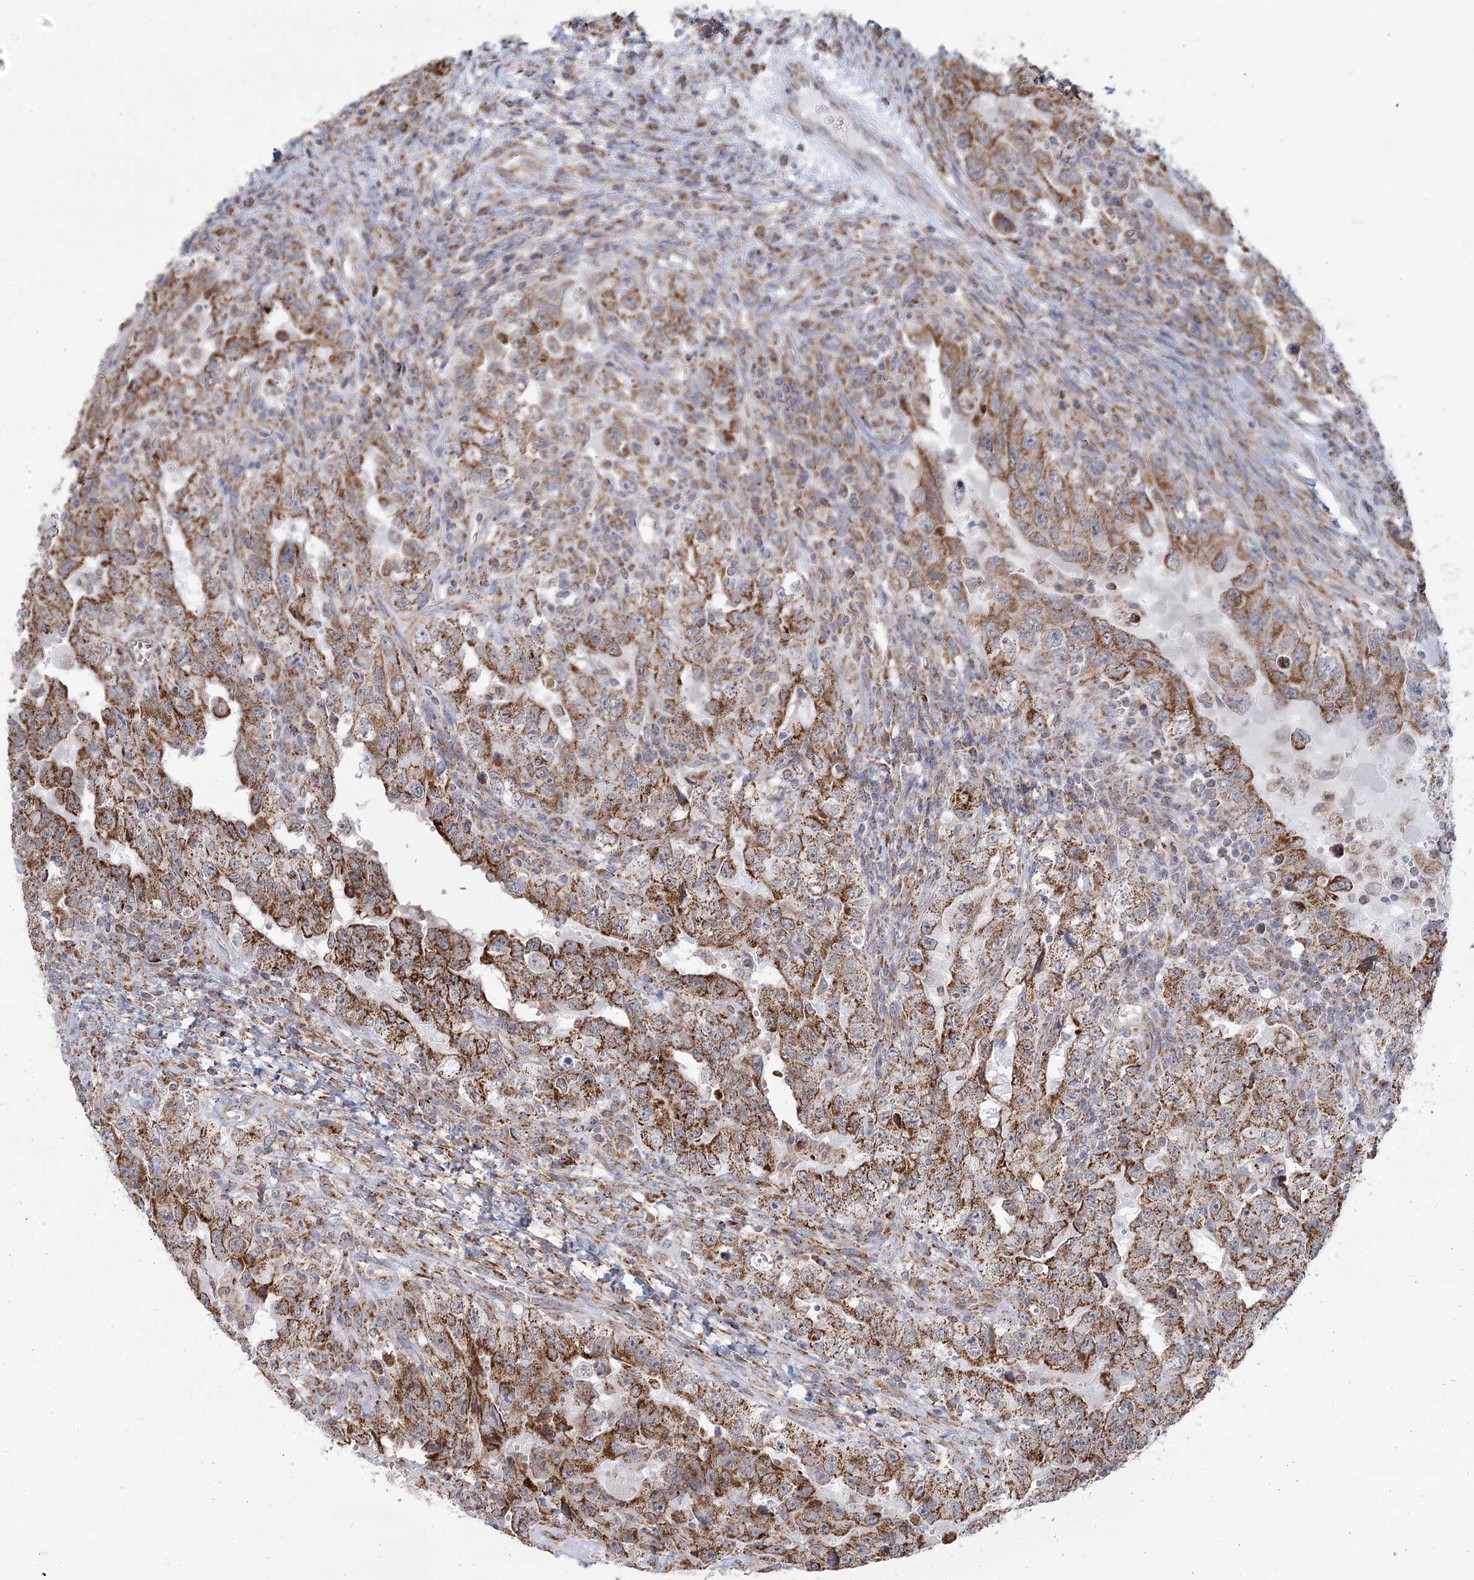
{"staining": {"intensity": "strong", "quantity": ">75%", "location": "cytoplasmic/membranous"}, "tissue": "testis cancer", "cell_type": "Tumor cells", "image_type": "cancer", "snomed": [{"axis": "morphology", "description": "Carcinoma, Embryonal, NOS"}, {"axis": "topography", "description": "Testis"}], "caption": "A brown stain highlights strong cytoplasmic/membranous expression of a protein in human testis embryonal carcinoma tumor cells.", "gene": "LACTB", "patient": {"sex": "male", "age": 26}}